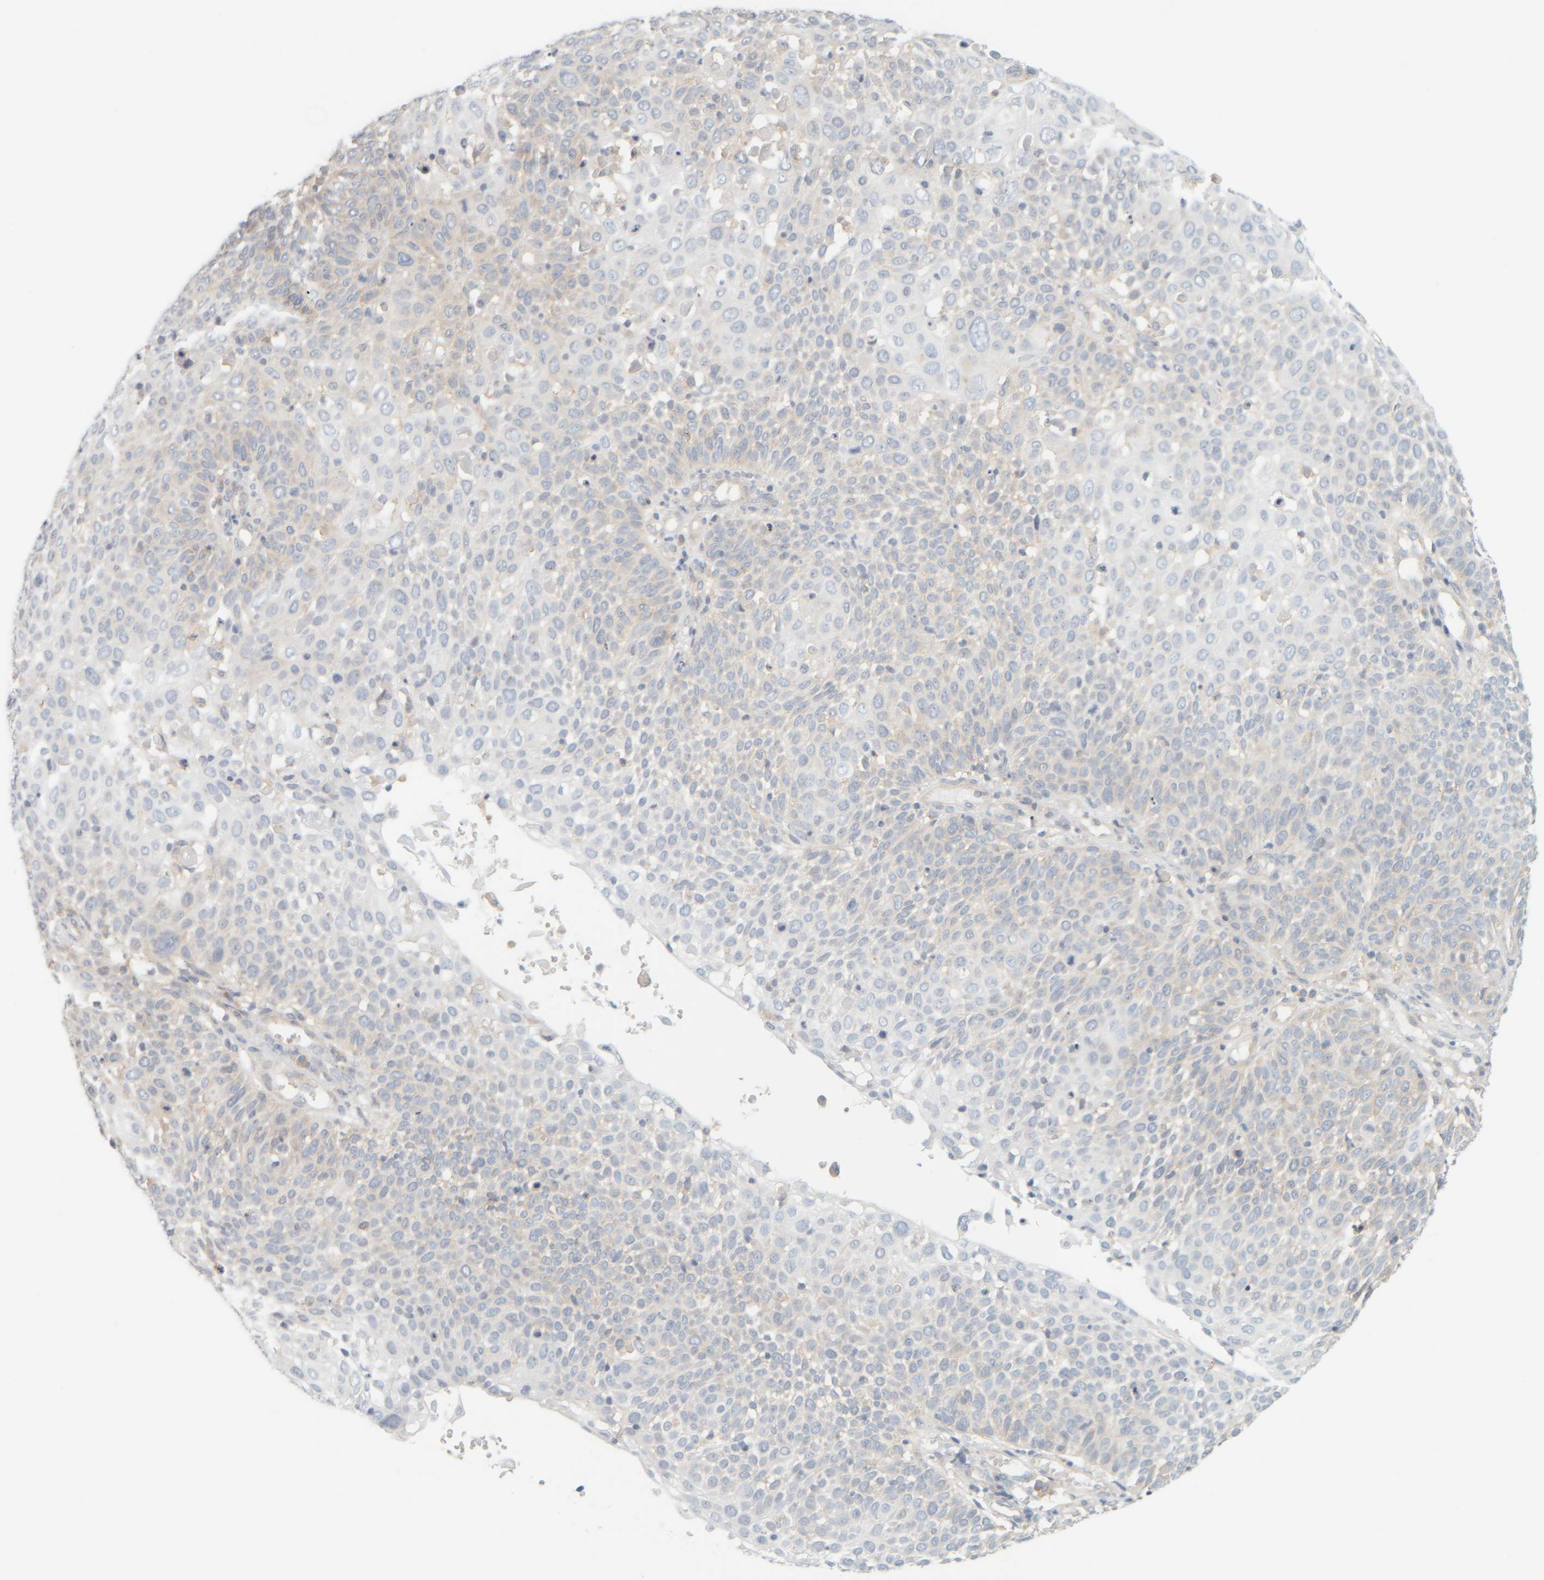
{"staining": {"intensity": "negative", "quantity": "none", "location": "none"}, "tissue": "cervical cancer", "cell_type": "Tumor cells", "image_type": "cancer", "snomed": [{"axis": "morphology", "description": "Squamous cell carcinoma, NOS"}, {"axis": "topography", "description": "Cervix"}], "caption": "There is no significant positivity in tumor cells of cervical cancer (squamous cell carcinoma).", "gene": "PTGES3L-AARSD1", "patient": {"sex": "female", "age": 74}}